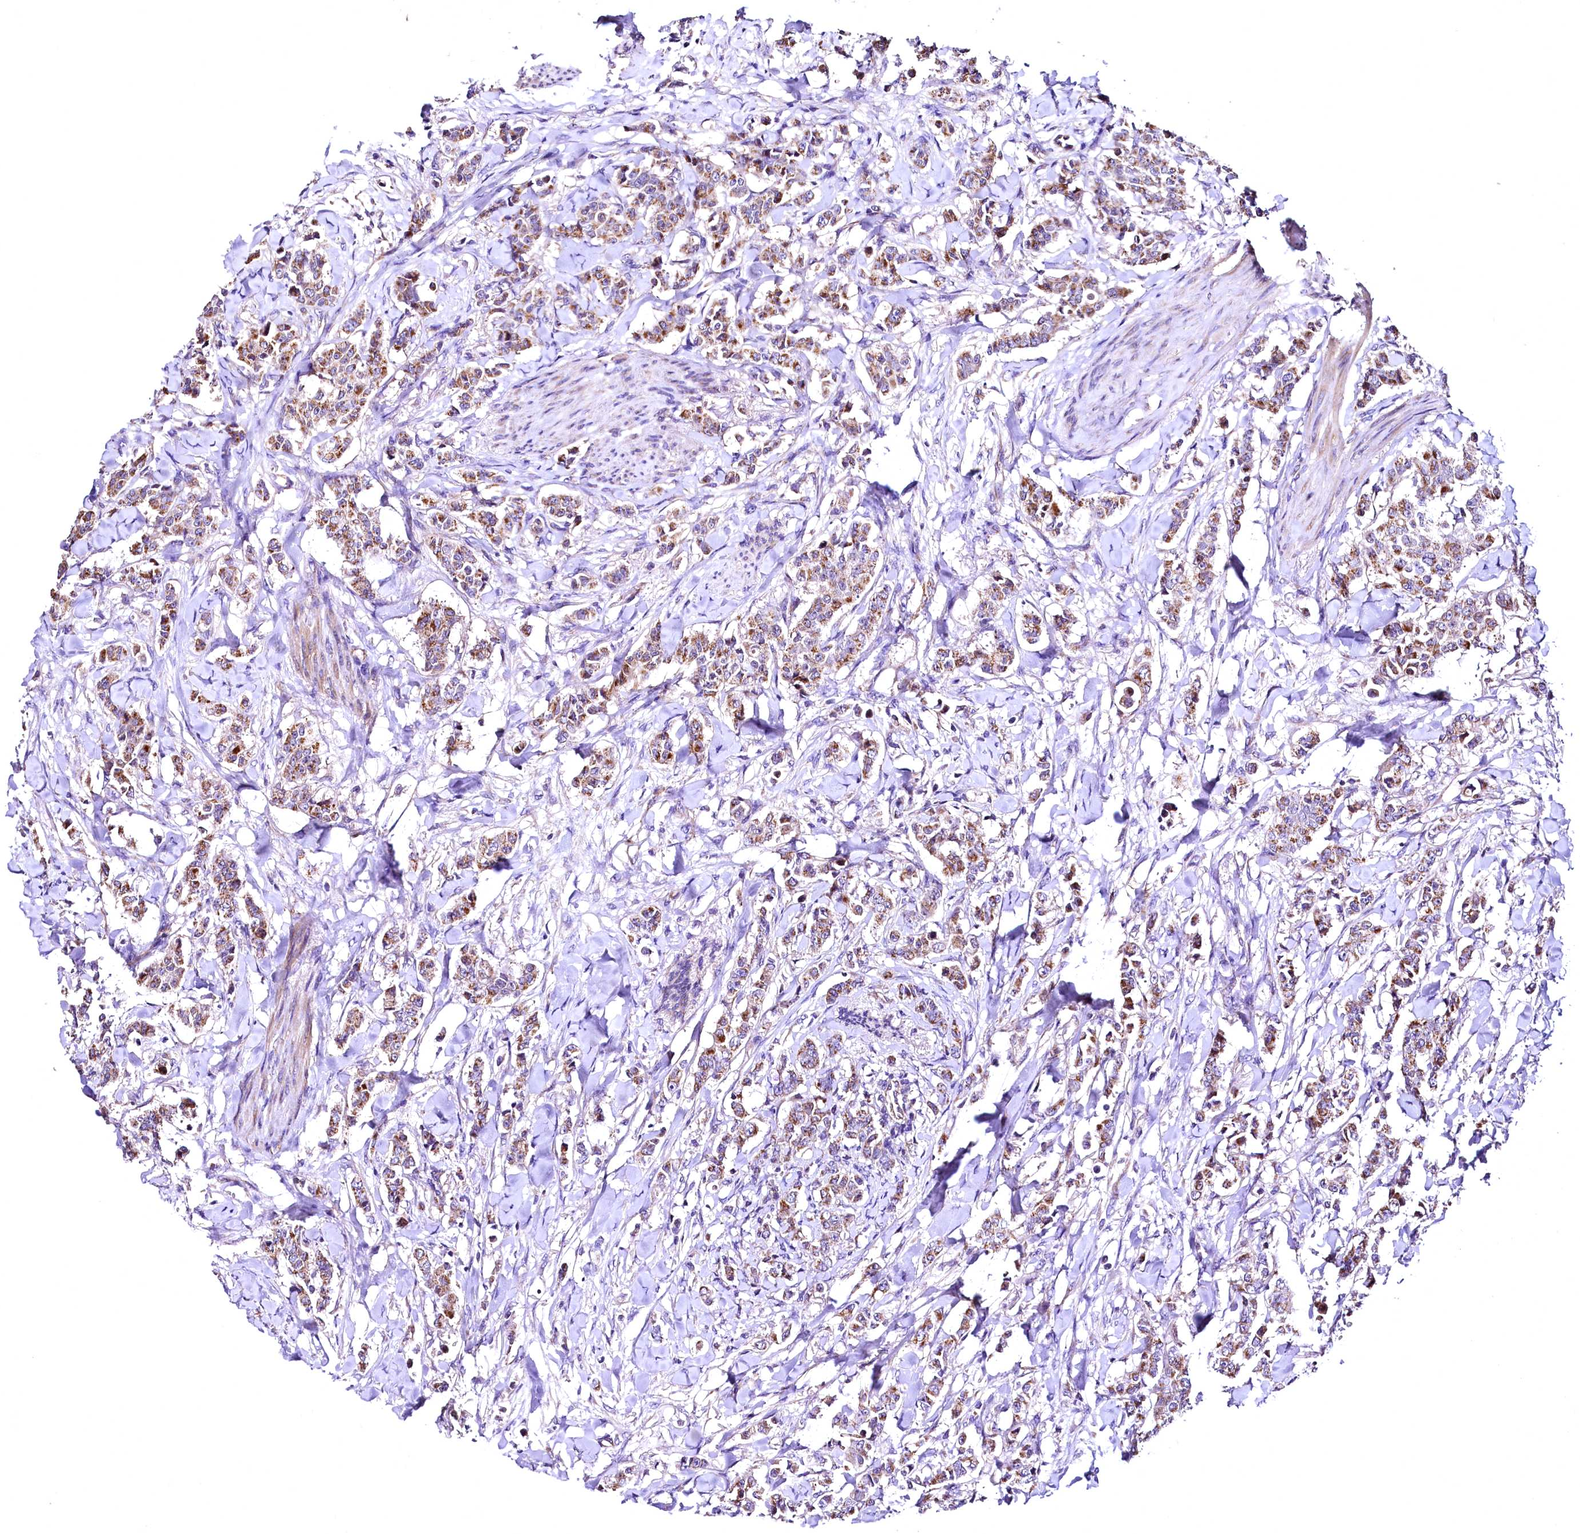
{"staining": {"intensity": "moderate", "quantity": ">75%", "location": "cytoplasmic/membranous"}, "tissue": "breast cancer", "cell_type": "Tumor cells", "image_type": "cancer", "snomed": [{"axis": "morphology", "description": "Duct carcinoma"}, {"axis": "topography", "description": "Breast"}], "caption": "Moderate cytoplasmic/membranous protein staining is identified in about >75% of tumor cells in intraductal carcinoma (breast).", "gene": "MRPL57", "patient": {"sex": "female", "age": 40}}